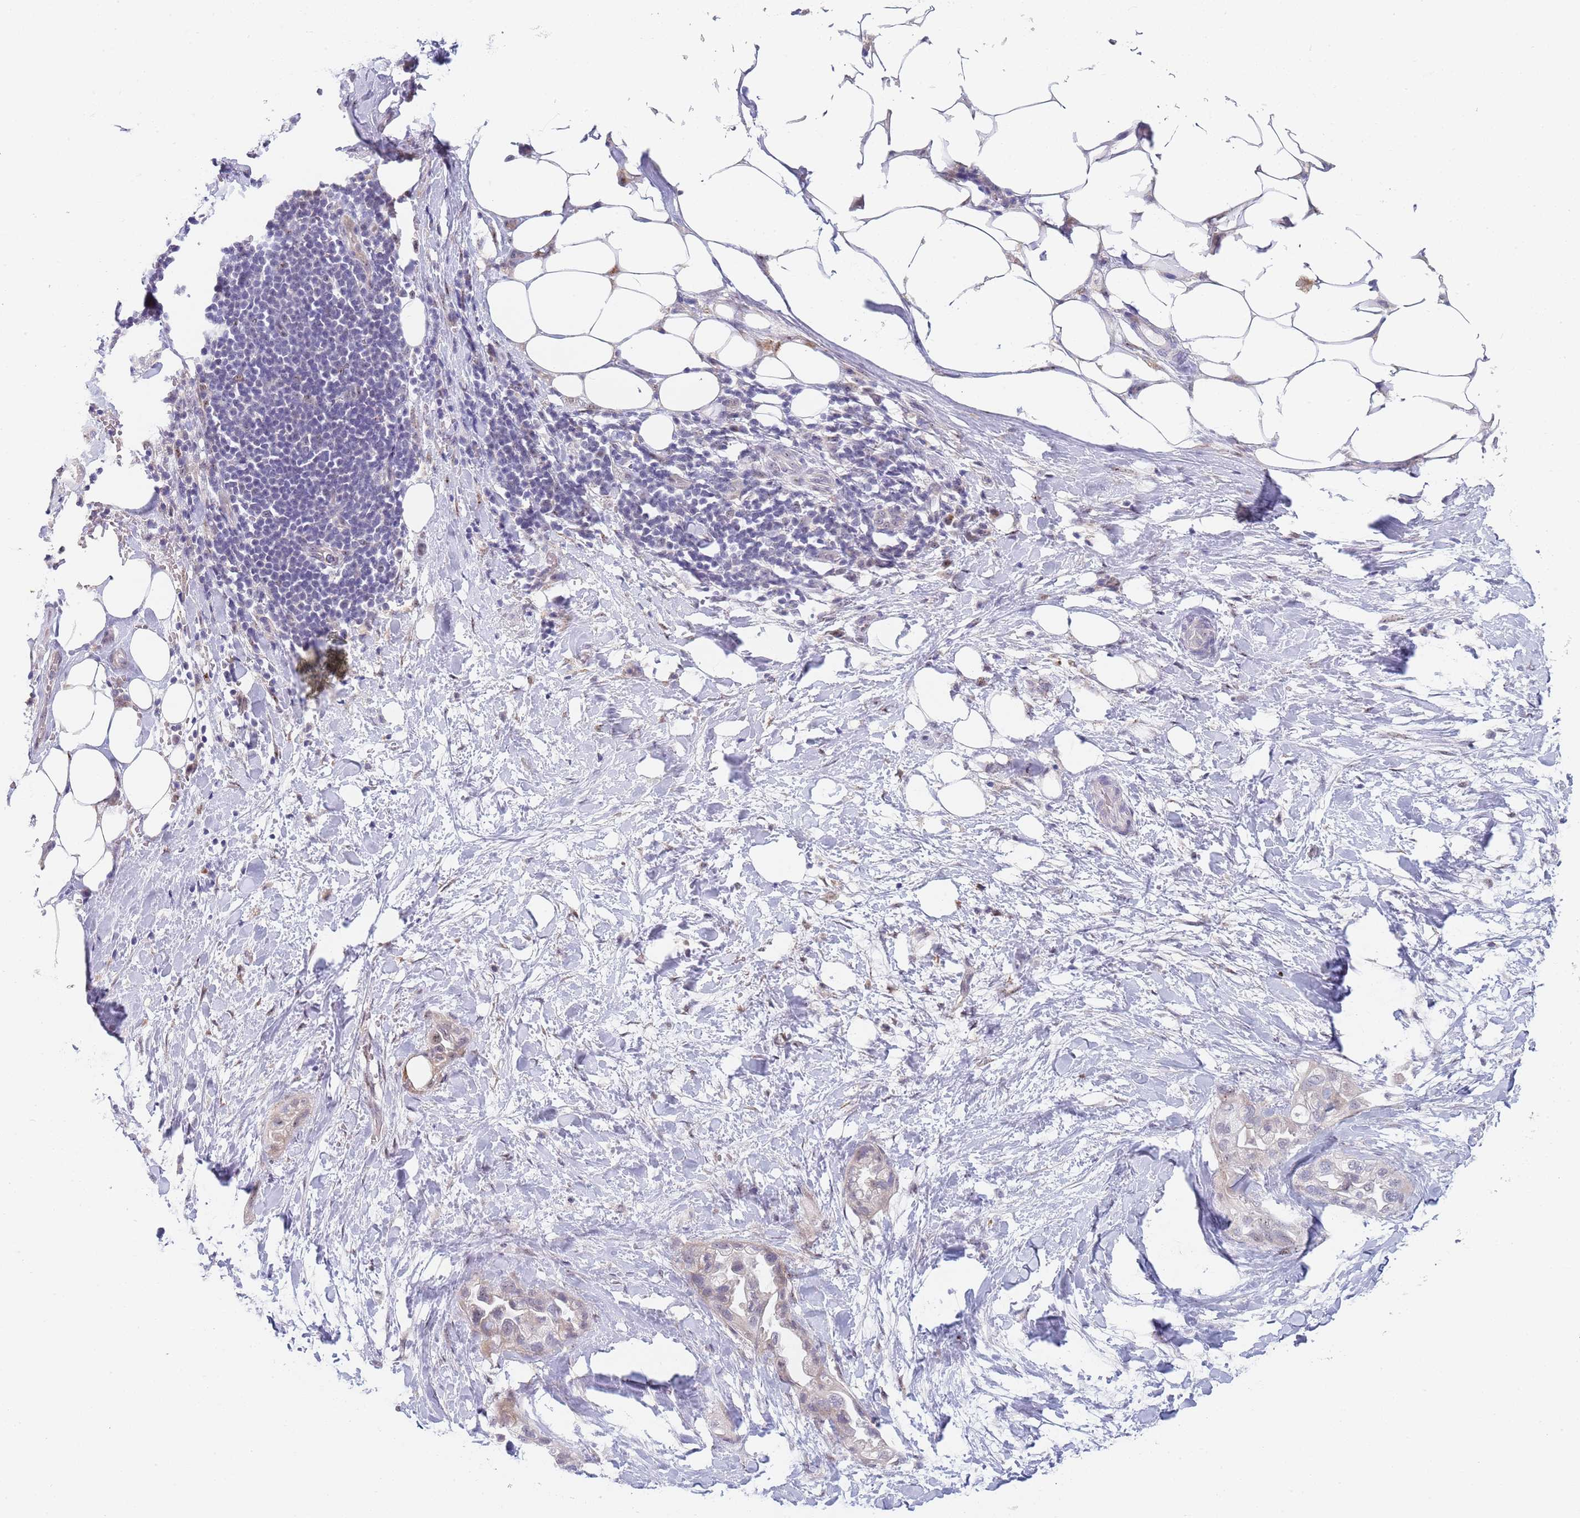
{"staining": {"intensity": "weak", "quantity": "<25%", "location": "cytoplasmic/membranous"}, "tissue": "pancreatic cancer", "cell_type": "Tumor cells", "image_type": "cancer", "snomed": [{"axis": "morphology", "description": "Adenocarcinoma, NOS"}, {"axis": "topography", "description": "Pancreas"}], "caption": "Pancreatic cancer was stained to show a protein in brown. There is no significant expression in tumor cells.", "gene": "PLCL2", "patient": {"sex": "male", "age": 44}}